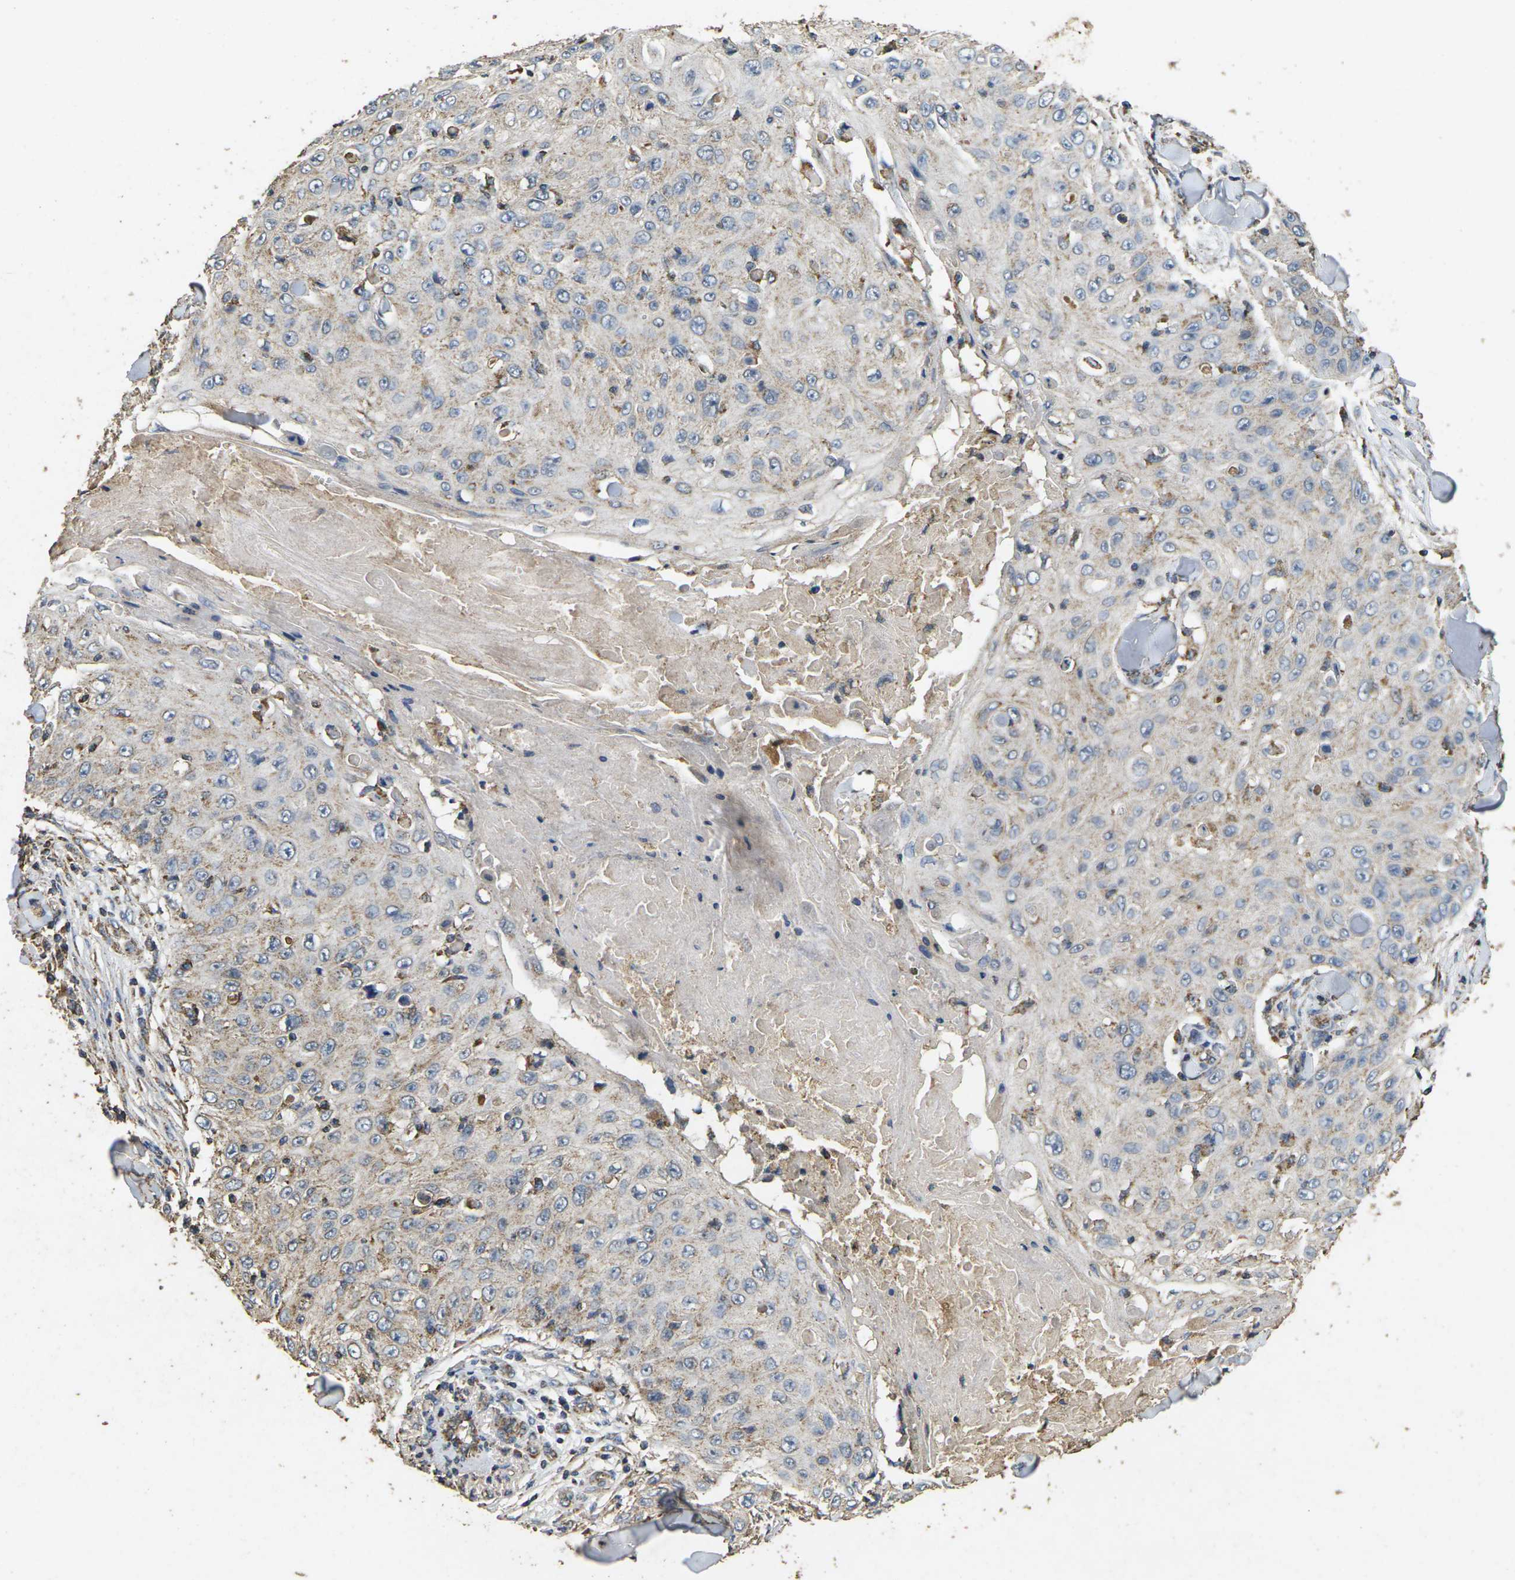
{"staining": {"intensity": "weak", "quantity": "25%-75%", "location": "cytoplasmic/membranous"}, "tissue": "skin cancer", "cell_type": "Tumor cells", "image_type": "cancer", "snomed": [{"axis": "morphology", "description": "Squamous cell carcinoma, NOS"}, {"axis": "topography", "description": "Skin"}], "caption": "IHC staining of skin cancer, which exhibits low levels of weak cytoplasmic/membranous expression in approximately 25%-75% of tumor cells indicating weak cytoplasmic/membranous protein expression. The staining was performed using DAB (brown) for protein detection and nuclei were counterstained in hematoxylin (blue).", "gene": "MAPK11", "patient": {"sex": "male", "age": 86}}